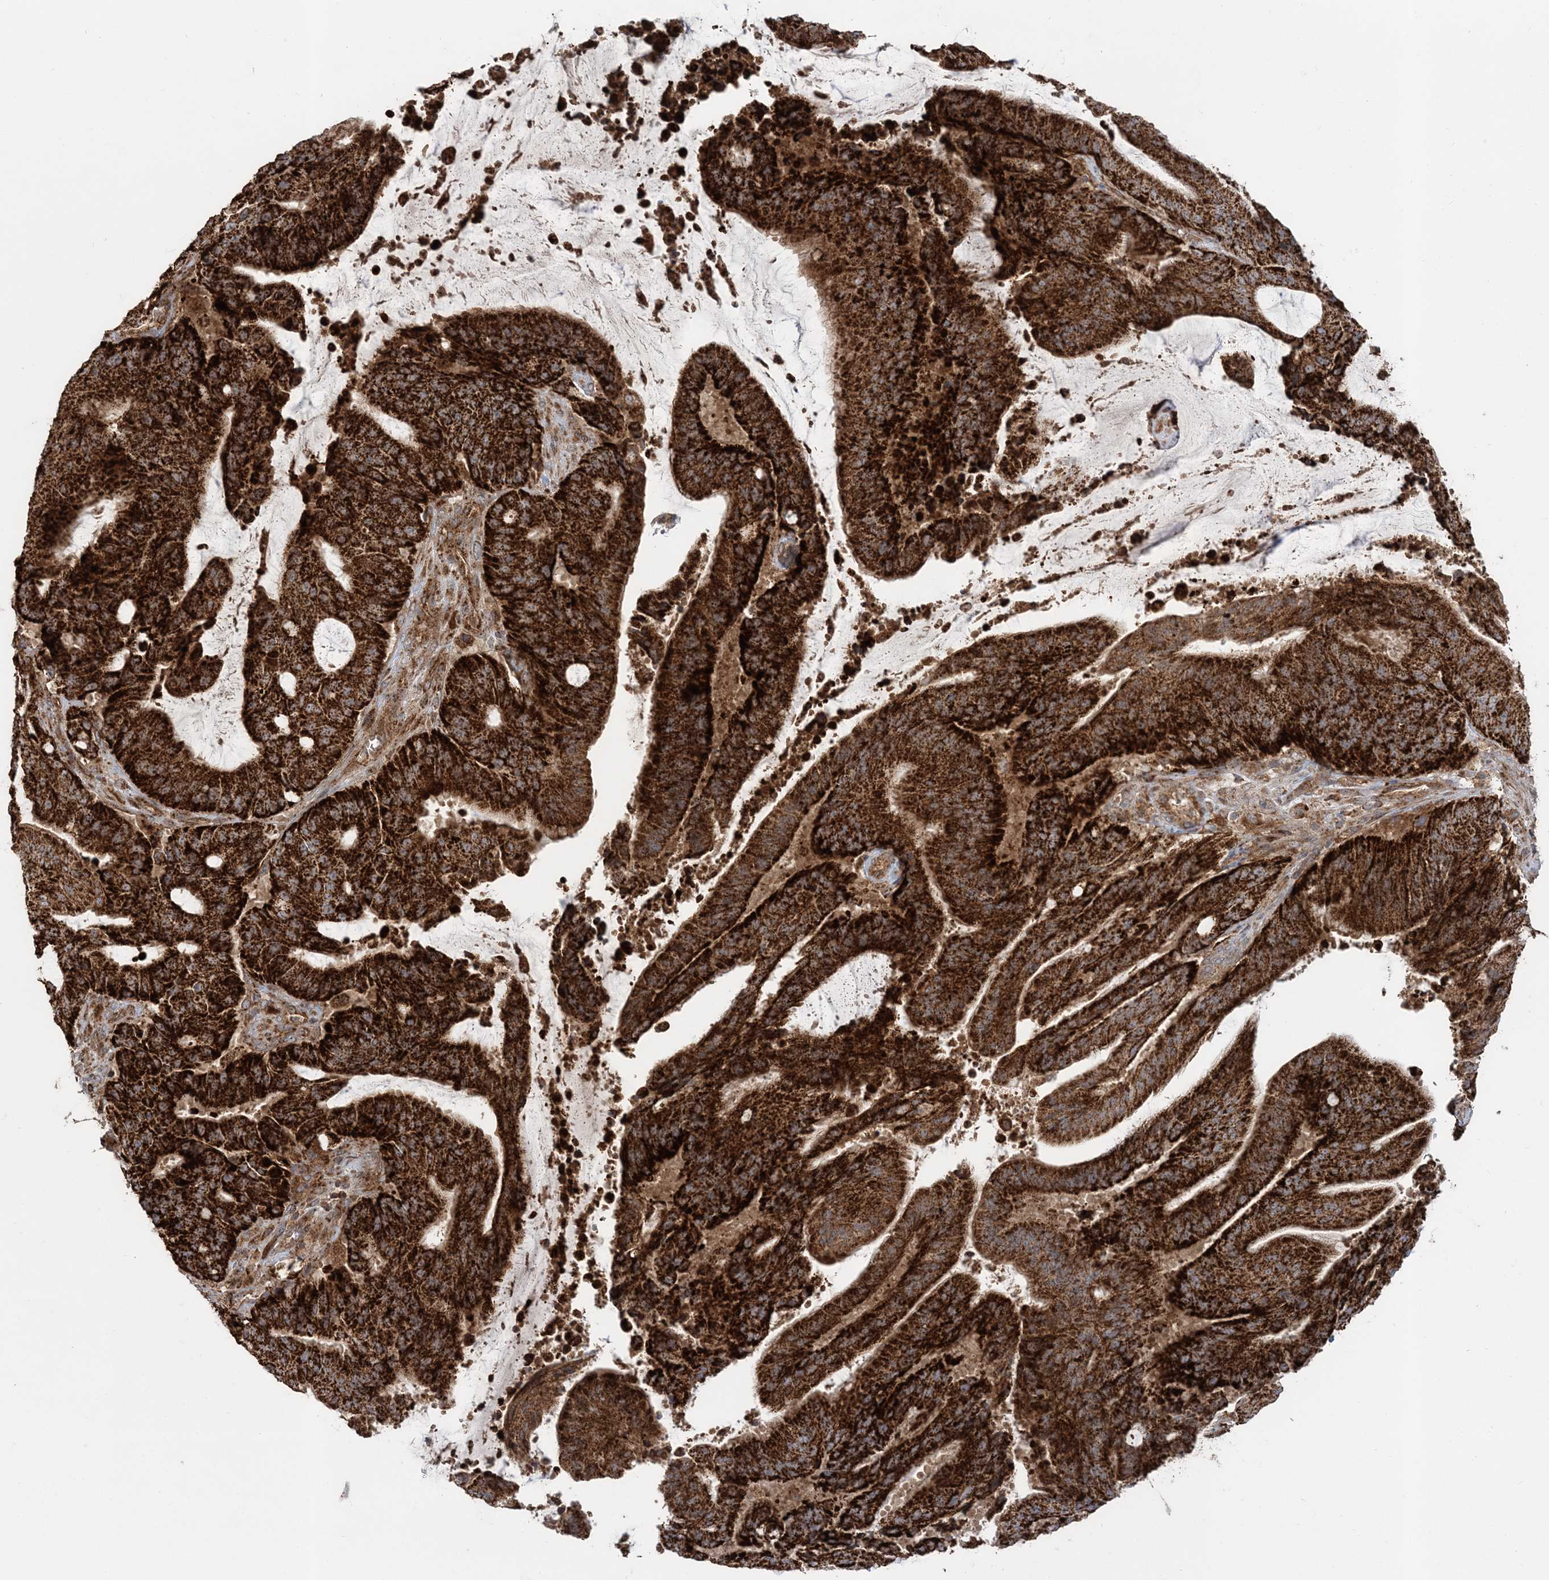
{"staining": {"intensity": "strong", "quantity": ">75%", "location": "cytoplasmic/membranous"}, "tissue": "liver cancer", "cell_type": "Tumor cells", "image_type": "cancer", "snomed": [{"axis": "morphology", "description": "Normal tissue, NOS"}, {"axis": "morphology", "description": "Cholangiocarcinoma"}, {"axis": "topography", "description": "Liver"}, {"axis": "topography", "description": "Peripheral nerve tissue"}], "caption": "A high amount of strong cytoplasmic/membranous positivity is seen in approximately >75% of tumor cells in cholangiocarcinoma (liver) tissue. (IHC, brightfield microscopy, high magnification).", "gene": "LRPPRC", "patient": {"sex": "female", "age": 73}}